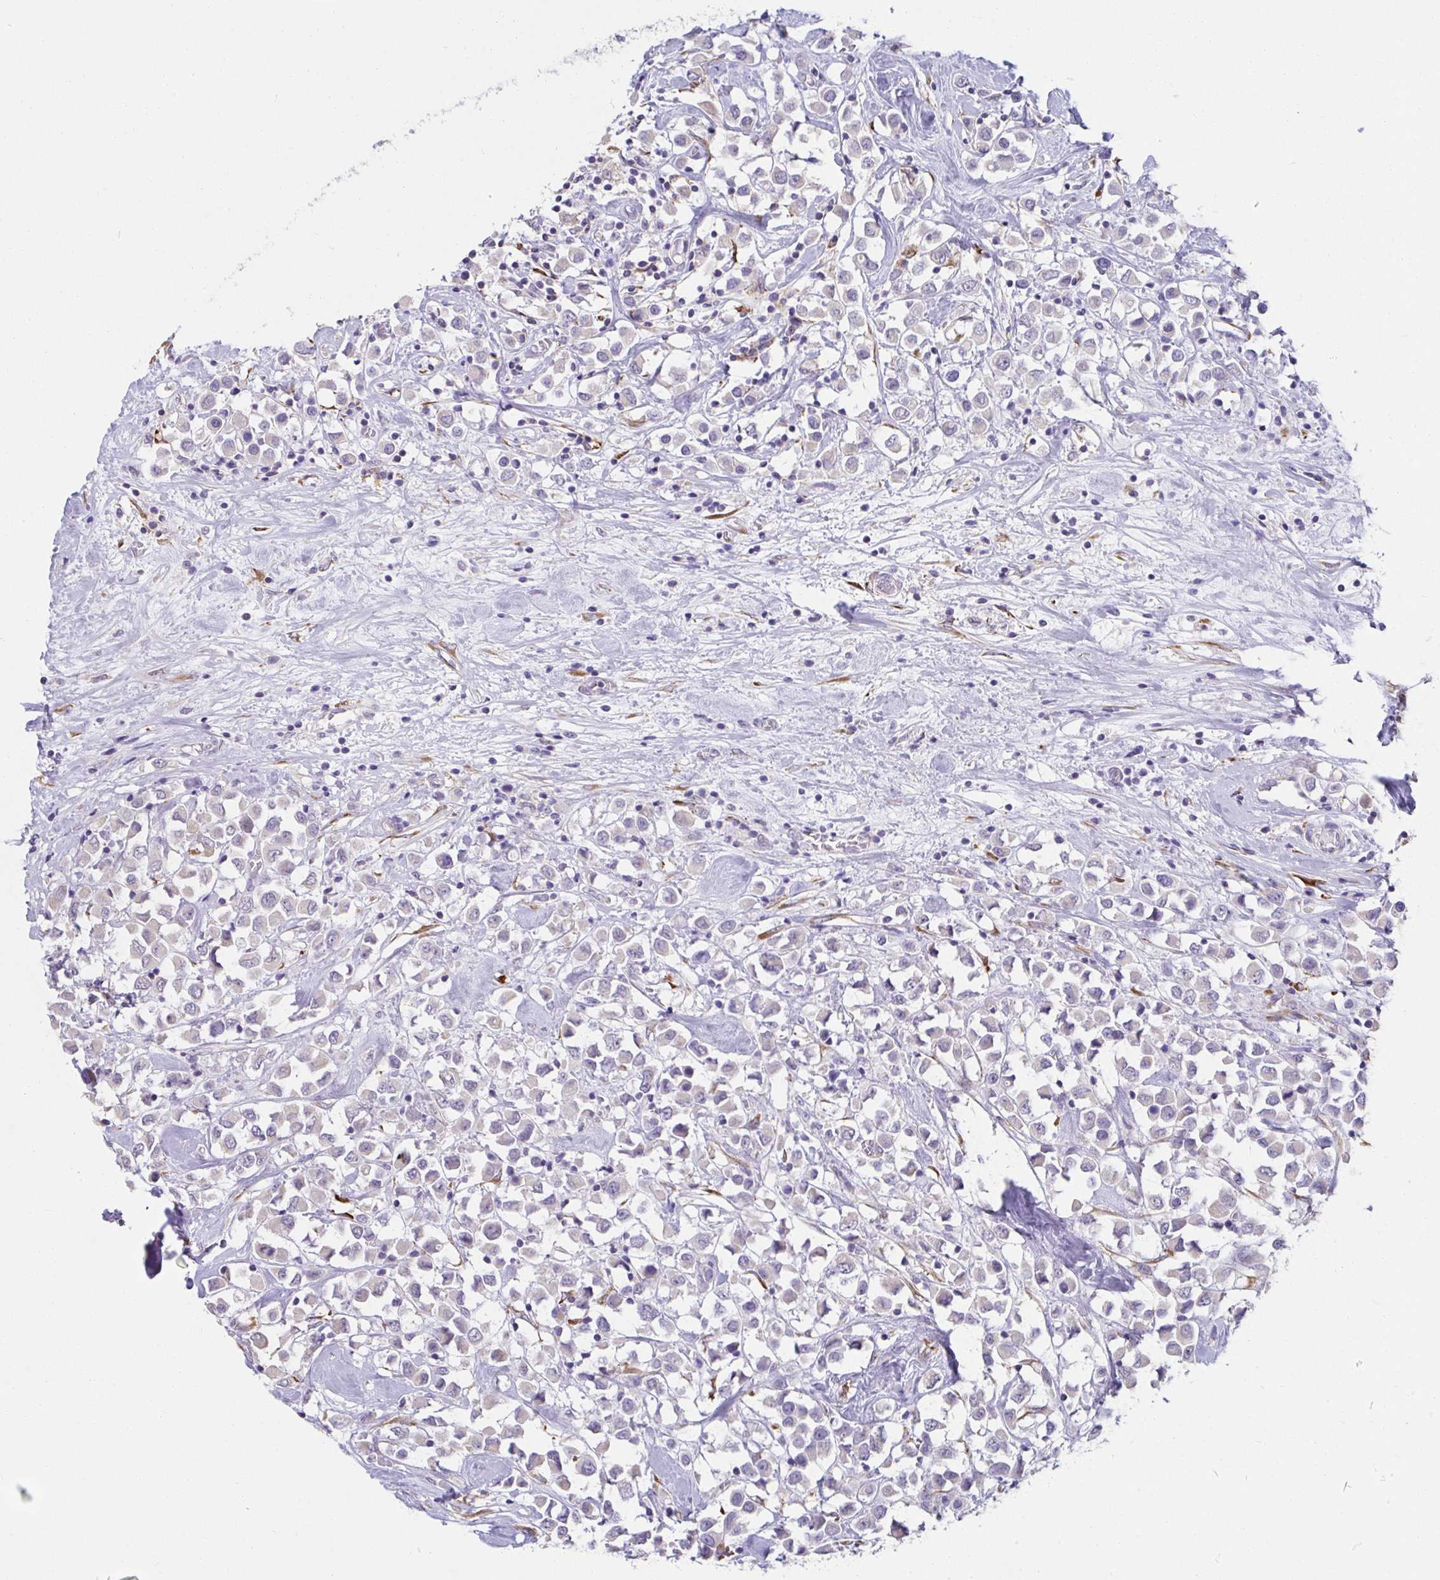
{"staining": {"intensity": "negative", "quantity": "none", "location": "none"}, "tissue": "breast cancer", "cell_type": "Tumor cells", "image_type": "cancer", "snomed": [{"axis": "morphology", "description": "Duct carcinoma"}, {"axis": "topography", "description": "Breast"}], "caption": "Immunohistochemistry photomicrograph of human breast cancer (infiltrating ductal carcinoma) stained for a protein (brown), which exhibits no expression in tumor cells. Brightfield microscopy of immunohistochemistry (IHC) stained with DAB (brown) and hematoxylin (blue), captured at high magnification.", "gene": "CXCR1", "patient": {"sex": "female", "age": 61}}